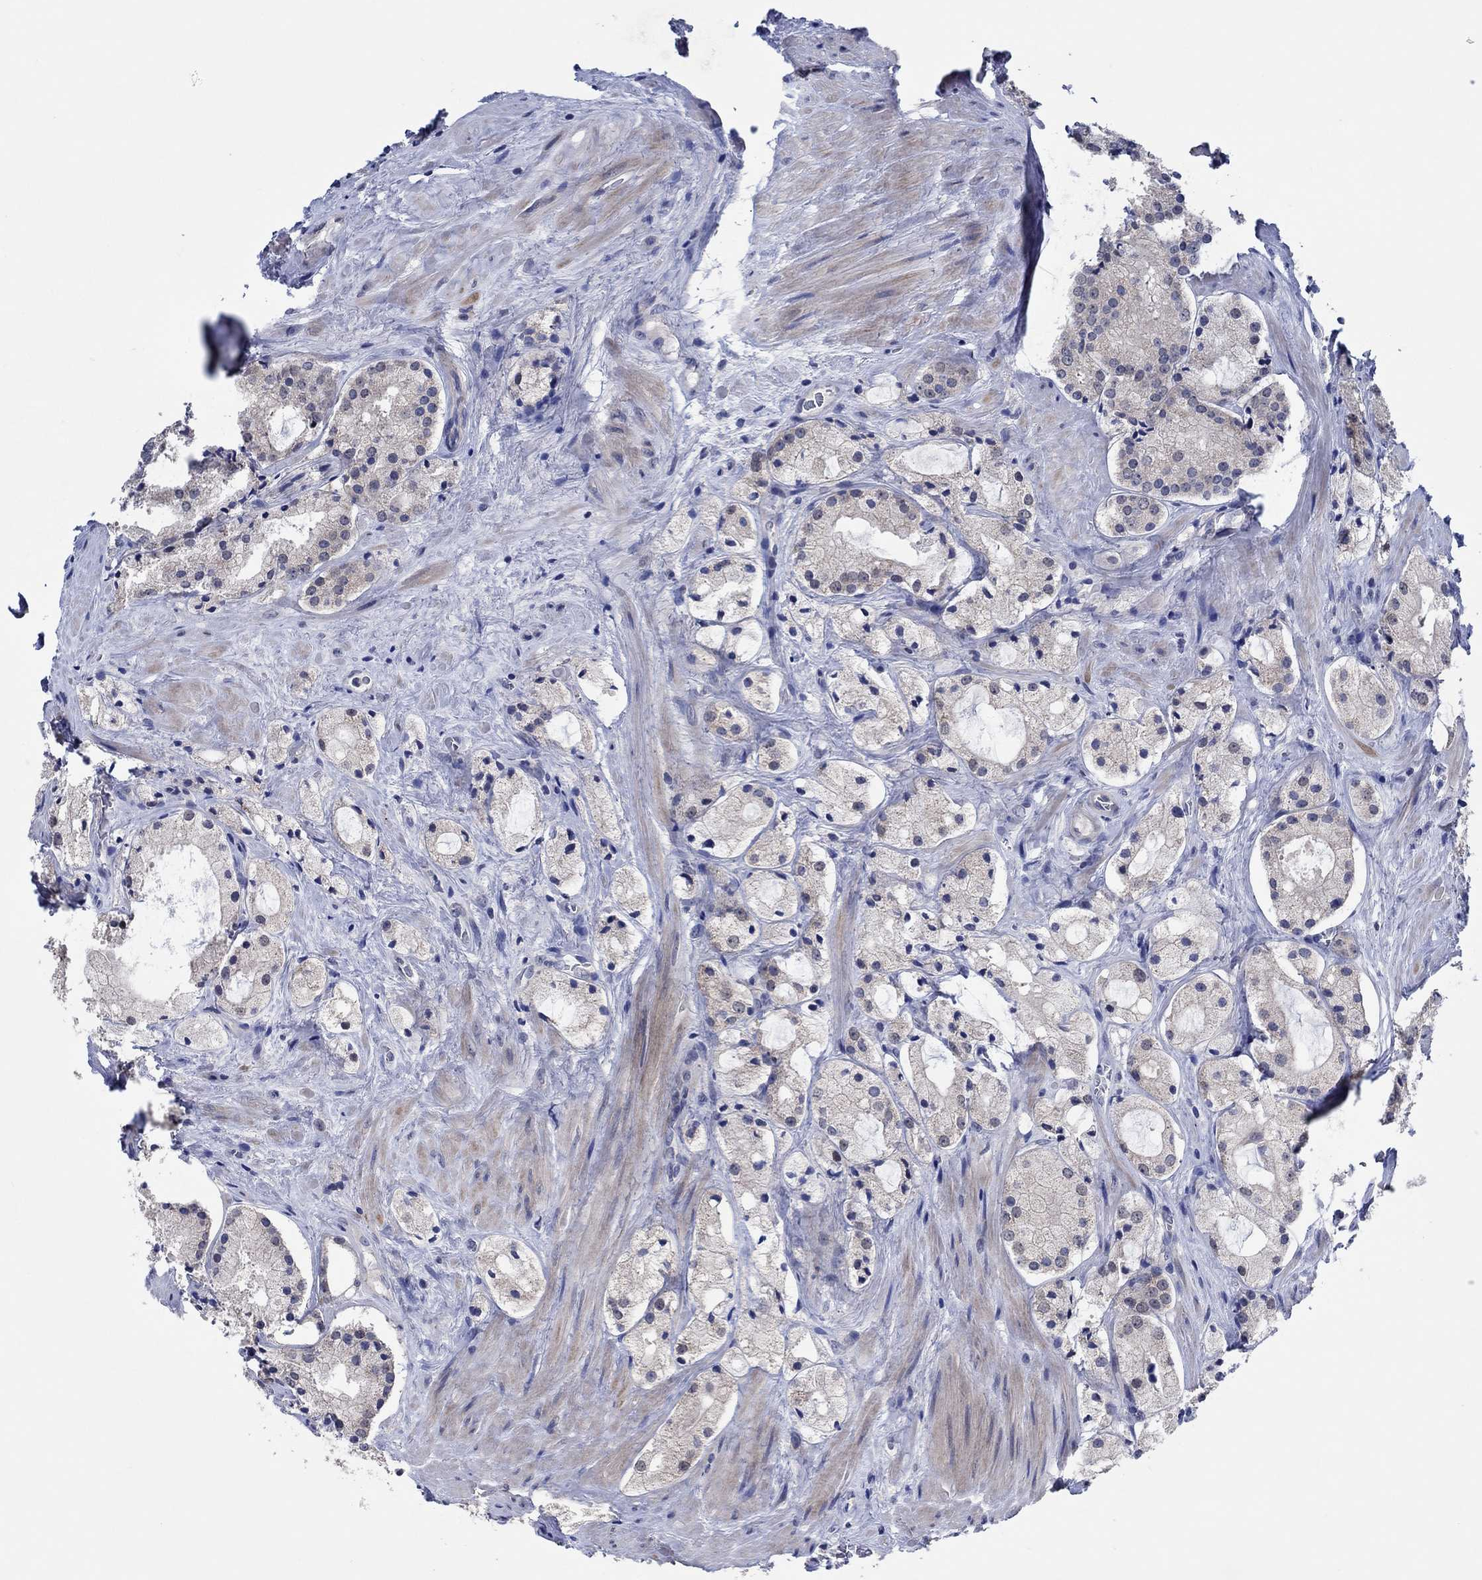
{"staining": {"intensity": "moderate", "quantity": "<25%", "location": "cytoplasmic/membranous"}, "tissue": "prostate cancer", "cell_type": "Tumor cells", "image_type": "cancer", "snomed": [{"axis": "morphology", "description": "Adenocarcinoma, NOS"}, {"axis": "morphology", "description": "Adenocarcinoma, High grade"}, {"axis": "topography", "description": "Prostate"}], "caption": "Brown immunohistochemical staining in adenocarcinoma (prostate) reveals moderate cytoplasmic/membranous staining in about <25% of tumor cells.", "gene": "PRRT3", "patient": {"sex": "male", "age": 64}}